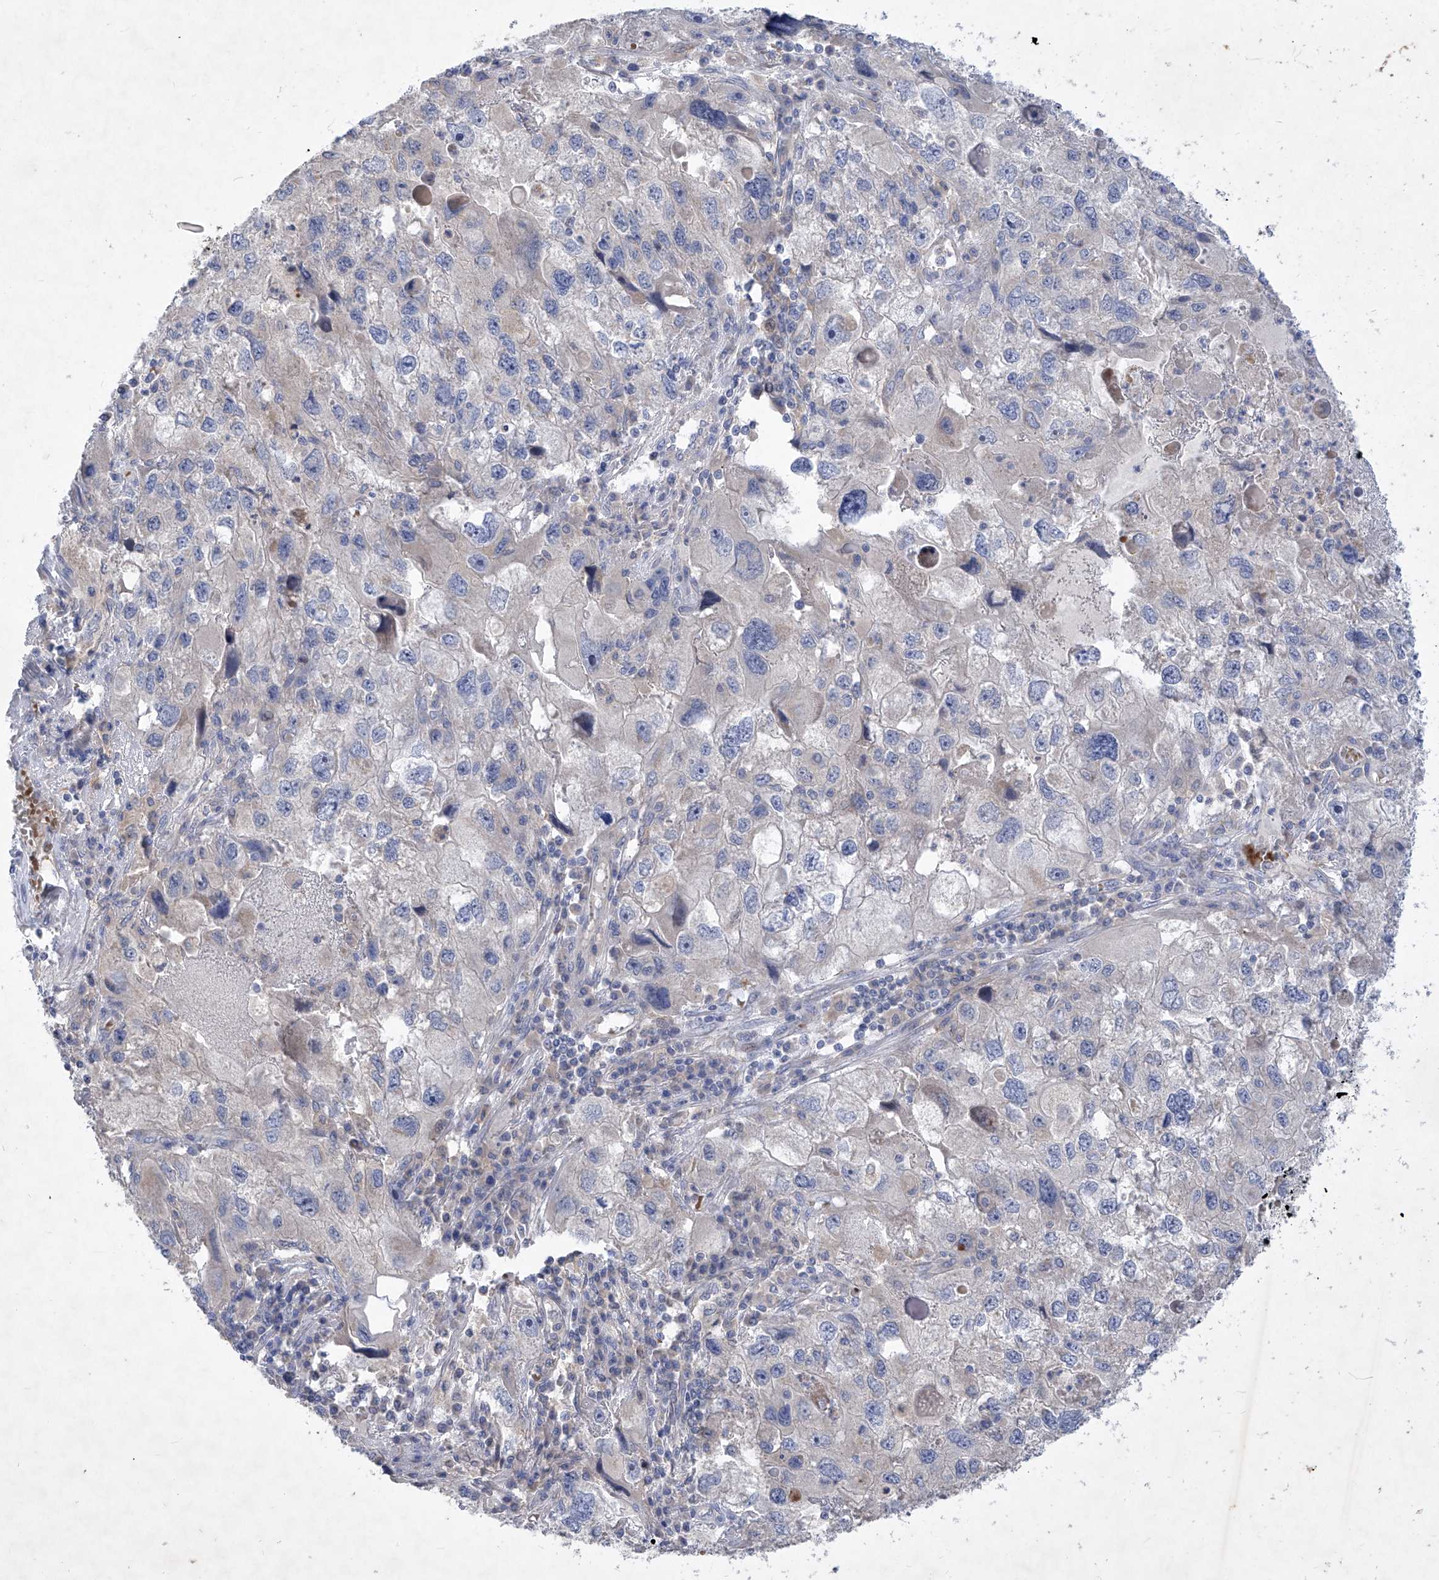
{"staining": {"intensity": "negative", "quantity": "none", "location": "none"}, "tissue": "endometrial cancer", "cell_type": "Tumor cells", "image_type": "cancer", "snomed": [{"axis": "morphology", "description": "Adenocarcinoma, NOS"}, {"axis": "topography", "description": "Endometrium"}], "caption": "High power microscopy micrograph of an IHC photomicrograph of adenocarcinoma (endometrial), revealing no significant expression in tumor cells. (DAB (3,3'-diaminobenzidine) IHC, high magnification).", "gene": "COQ3", "patient": {"sex": "female", "age": 49}}